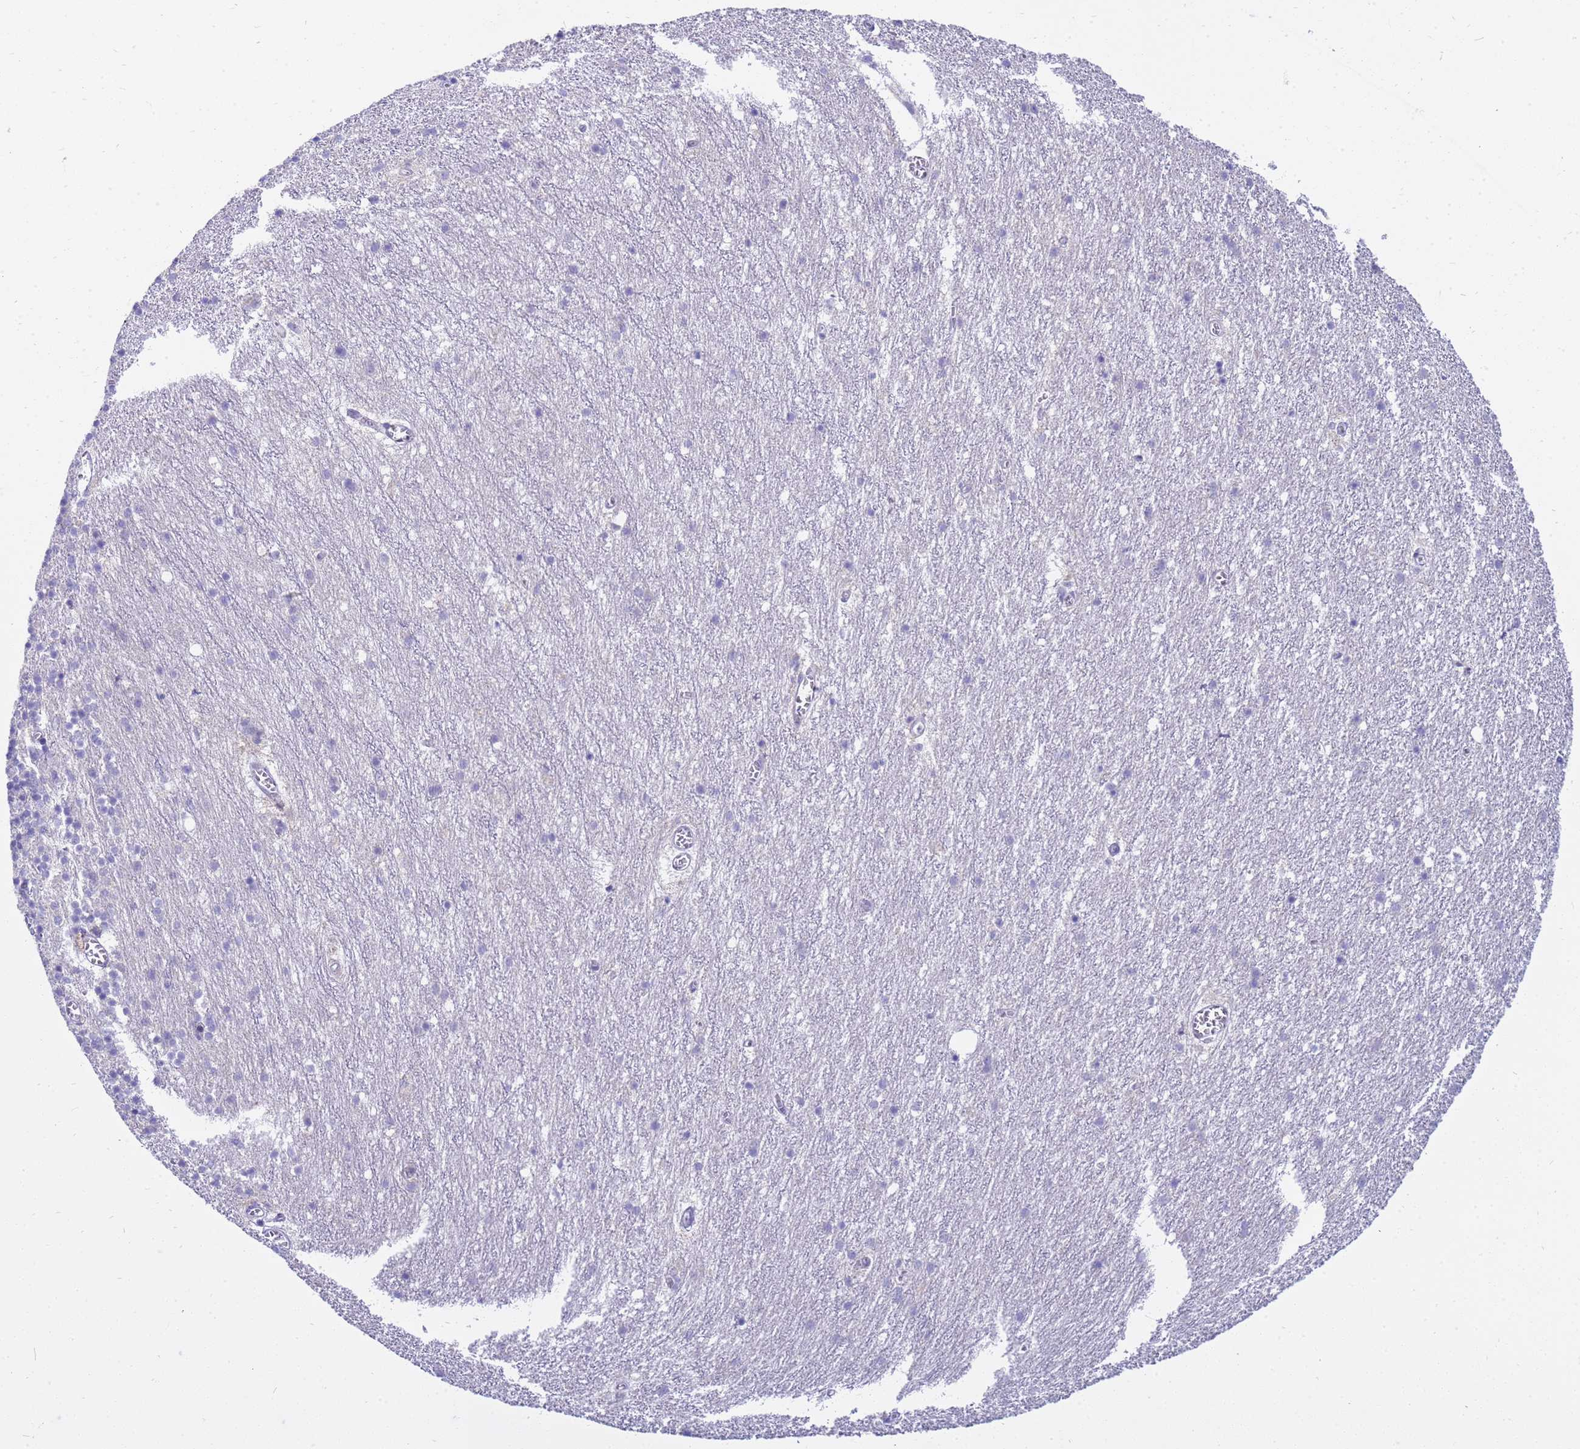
{"staining": {"intensity": "negative", "quantity": "none", "location": "none"}, "tissue": "cerebellum", "cell_type": "Cells in granular layer", "image_type": "normal", "snomed": [{"axis": "morphology", "description": "Normal tissue, NOS"}, {"axis": "topography", "description": "Cerebellum"}], "caption": "This is a histopathology image of immunohistochemistry (IHC) staining of unremarkable cerebellum, which shows no staining in cells in granular layer. (DAB immunohistochemistry with hematoxylin counter stain).", "gene": "LRATD1", "patient": {"sex": "male", "age": 54}}